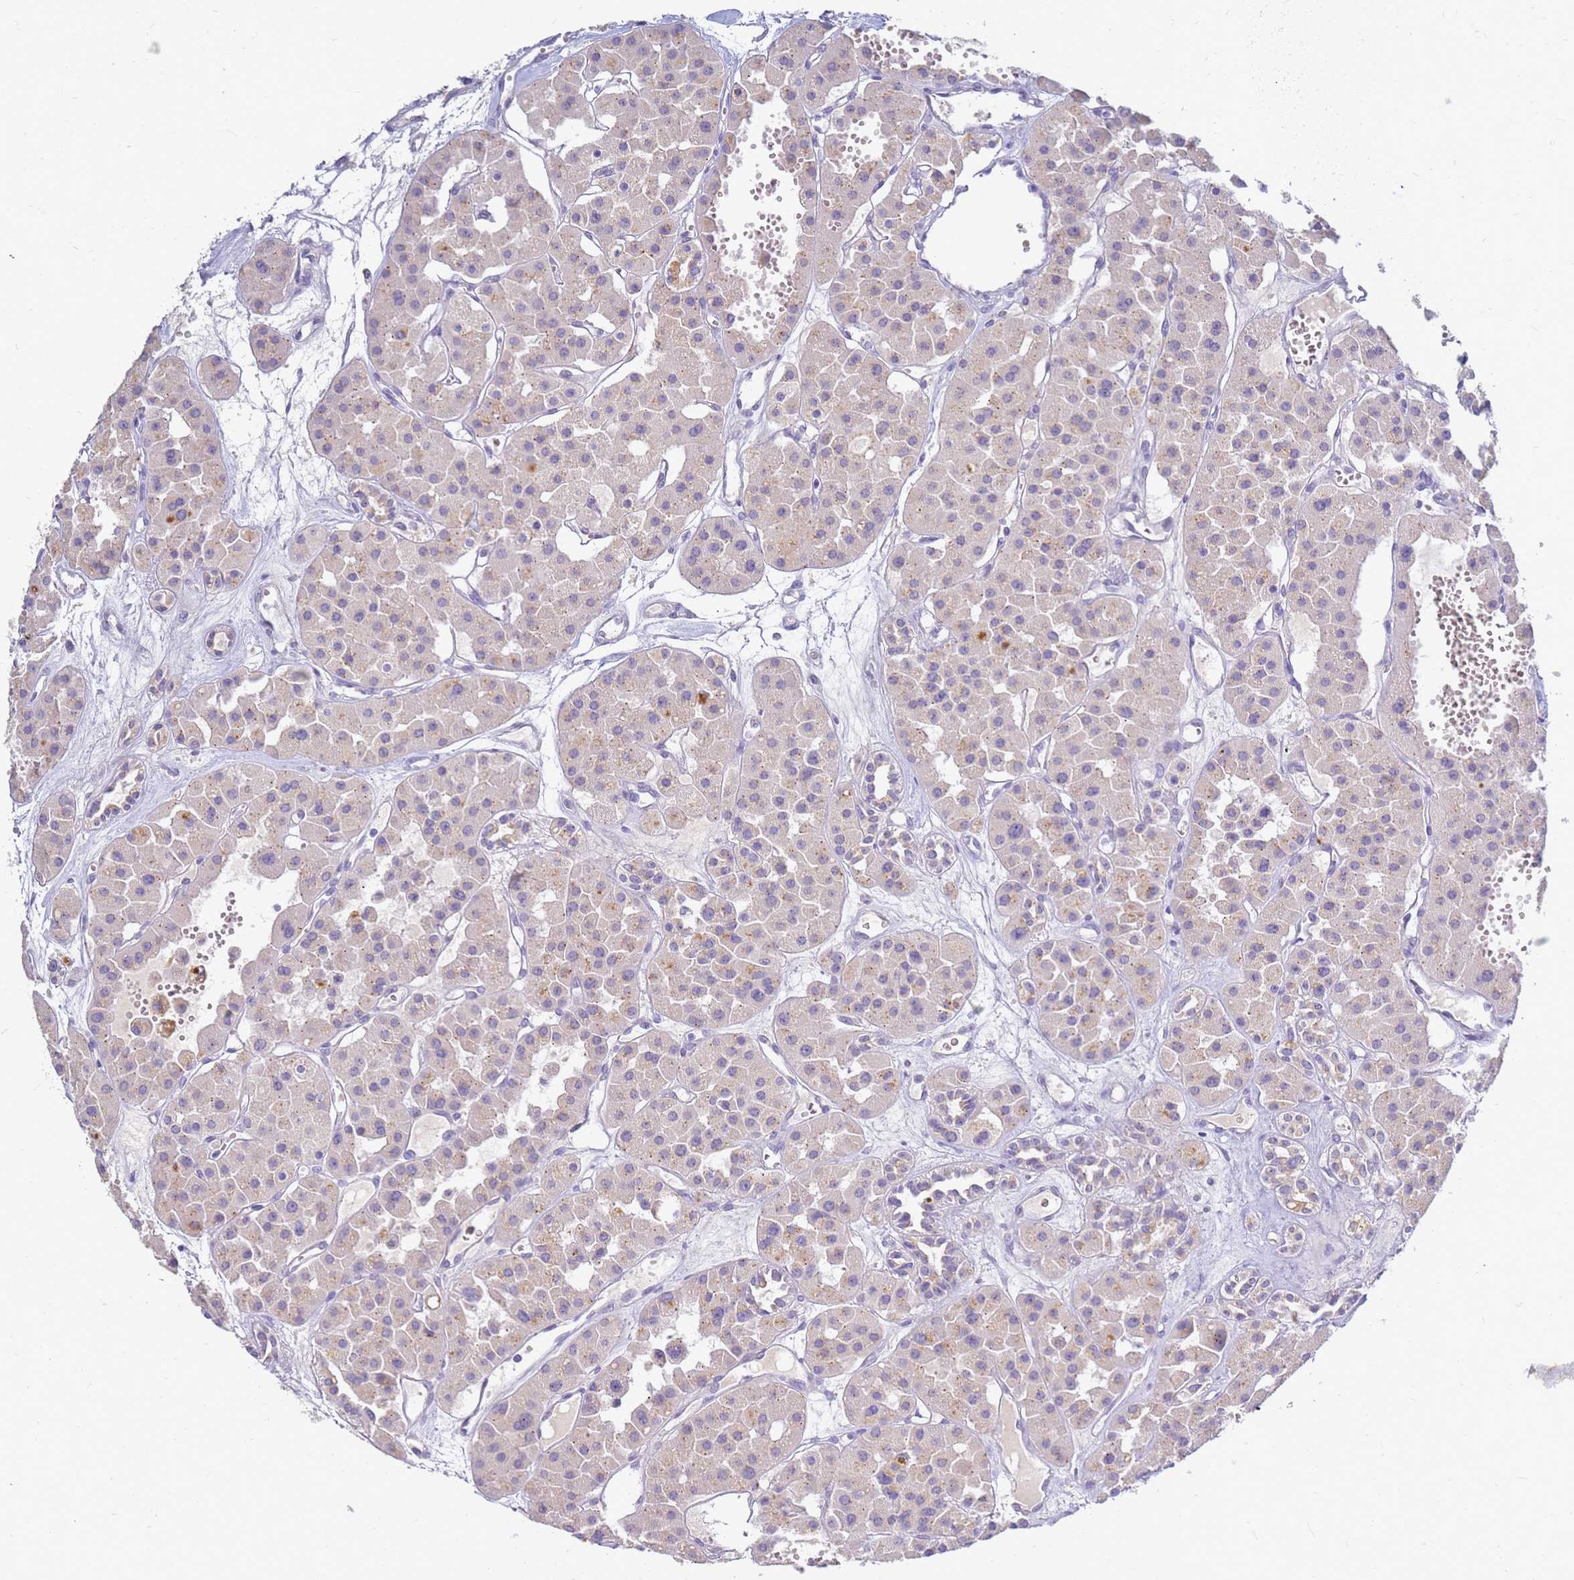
{"staining": {"intensity": "weak", "quantity": "<25%", "location": "cytoplasmic/membranous"}, "tissue": "renal cancer", "cell_type": "Tumor cells", "image_type": "cancer", "snomed": [{"axis": "morphology", "description": "Carcinoma, NOS"}, {"axis": "topography", "description": "Kidney"}], "caption": "The IHC micrograph has no significant expression in tumor cells of renal cancer (carcinoma) tissue. The staining is performed using DAB brown chromogen with nuclei counter-stained in using hematoxylin.", "gene": "B3GNT8", "patient": {"sex": "female", "age": 75}}